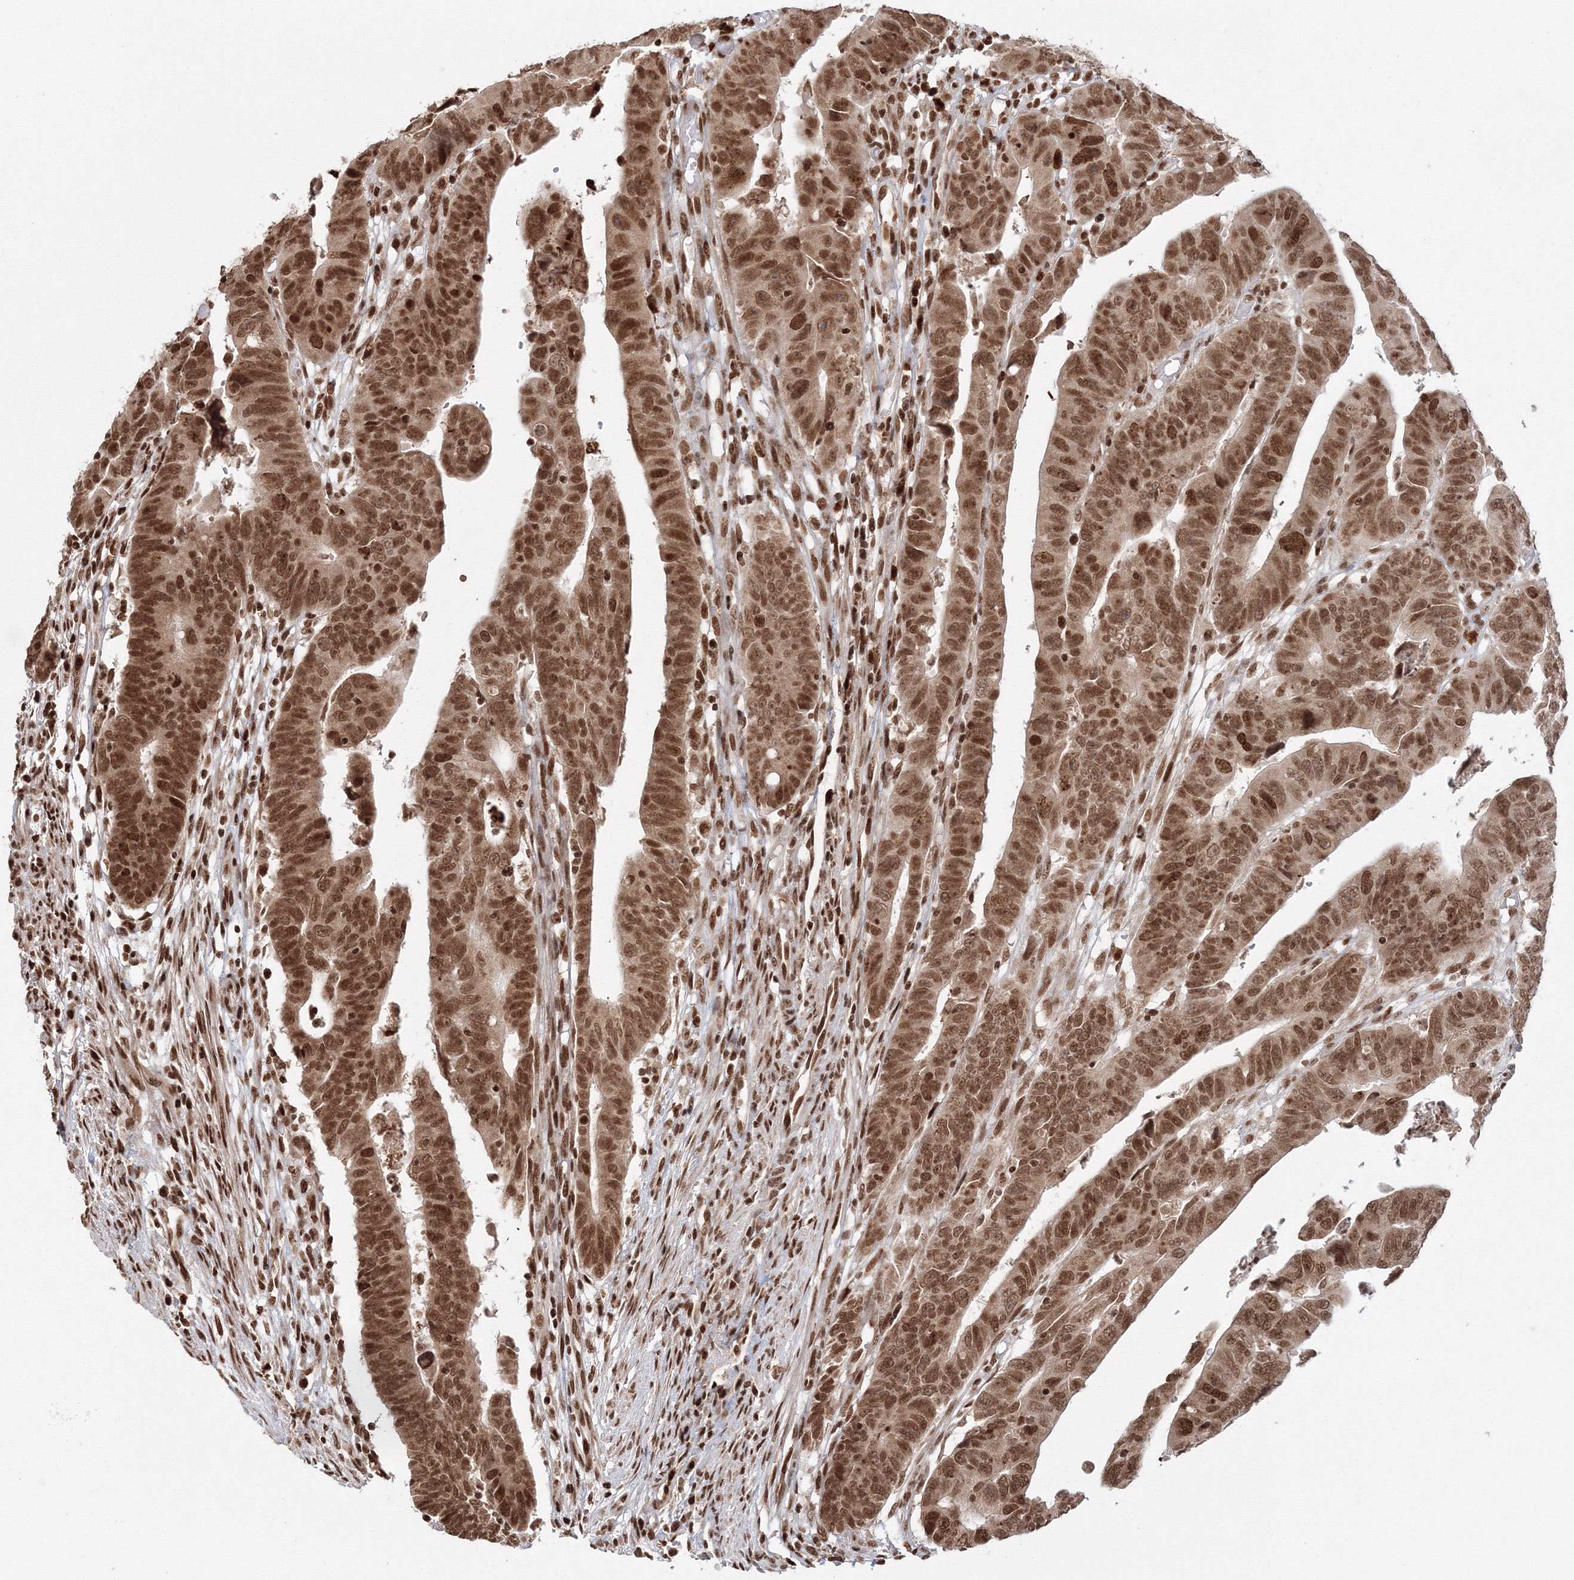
{"staining": {"intensity": "strong", "quantity": ">75%", "location": "nuclear"}, "tissue": "colorectal cancer", "cell_type": "Tumor cells", "image_type": "cancer", "snomed": [{"axis": "morphology", "description": "Adenocarcinoma, NOS"}, {"axis": "topography", "description": "Rectum"}], "caption": "Brown immunohistochemical staining in colorectal cancer displays strong nuclear positivity in about >75% of tumor cells.", "gene": "KIF20A", "patient": {"sex": "female", "age": 65}}